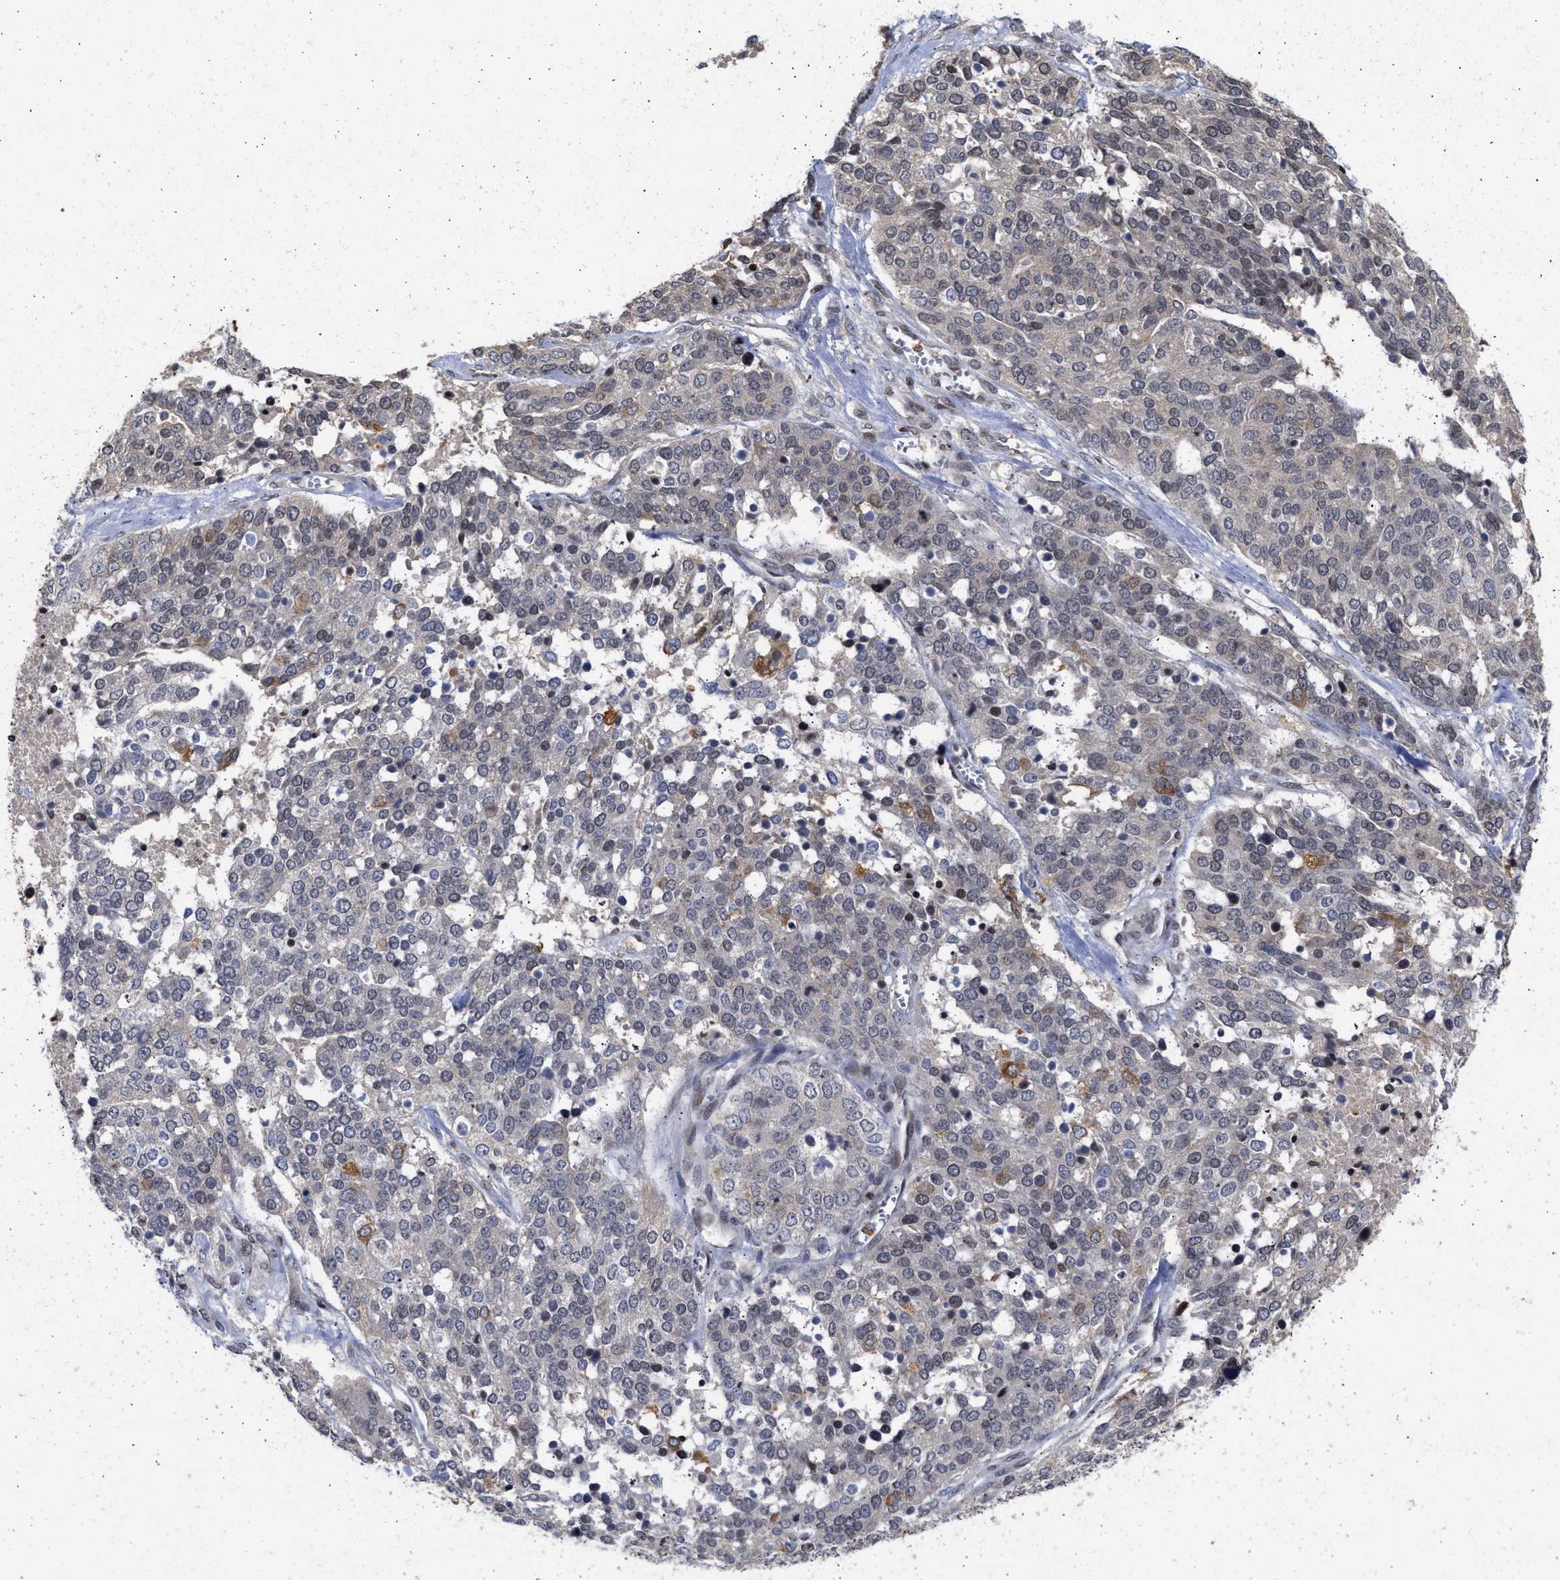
{"staining": {"intensity": "negative", "quantity": "none", "location": "none"}, "tissue": "ovarian cancer", "cell_type": "Tumor cells", "image_type": "cancer", "snomed": [{"axis": "morphology", "description": "Cystadenocarcinoma, serous, NOS"}, {"axis": "topography", "description": "Ovary"}], "caption": "Immunohistochemical staining of human ovarian cancer demonstrates no significant staining in tumor cells.", "gene": "ENSG00000142539", "patient": {"sex": "female", "age": 44}}